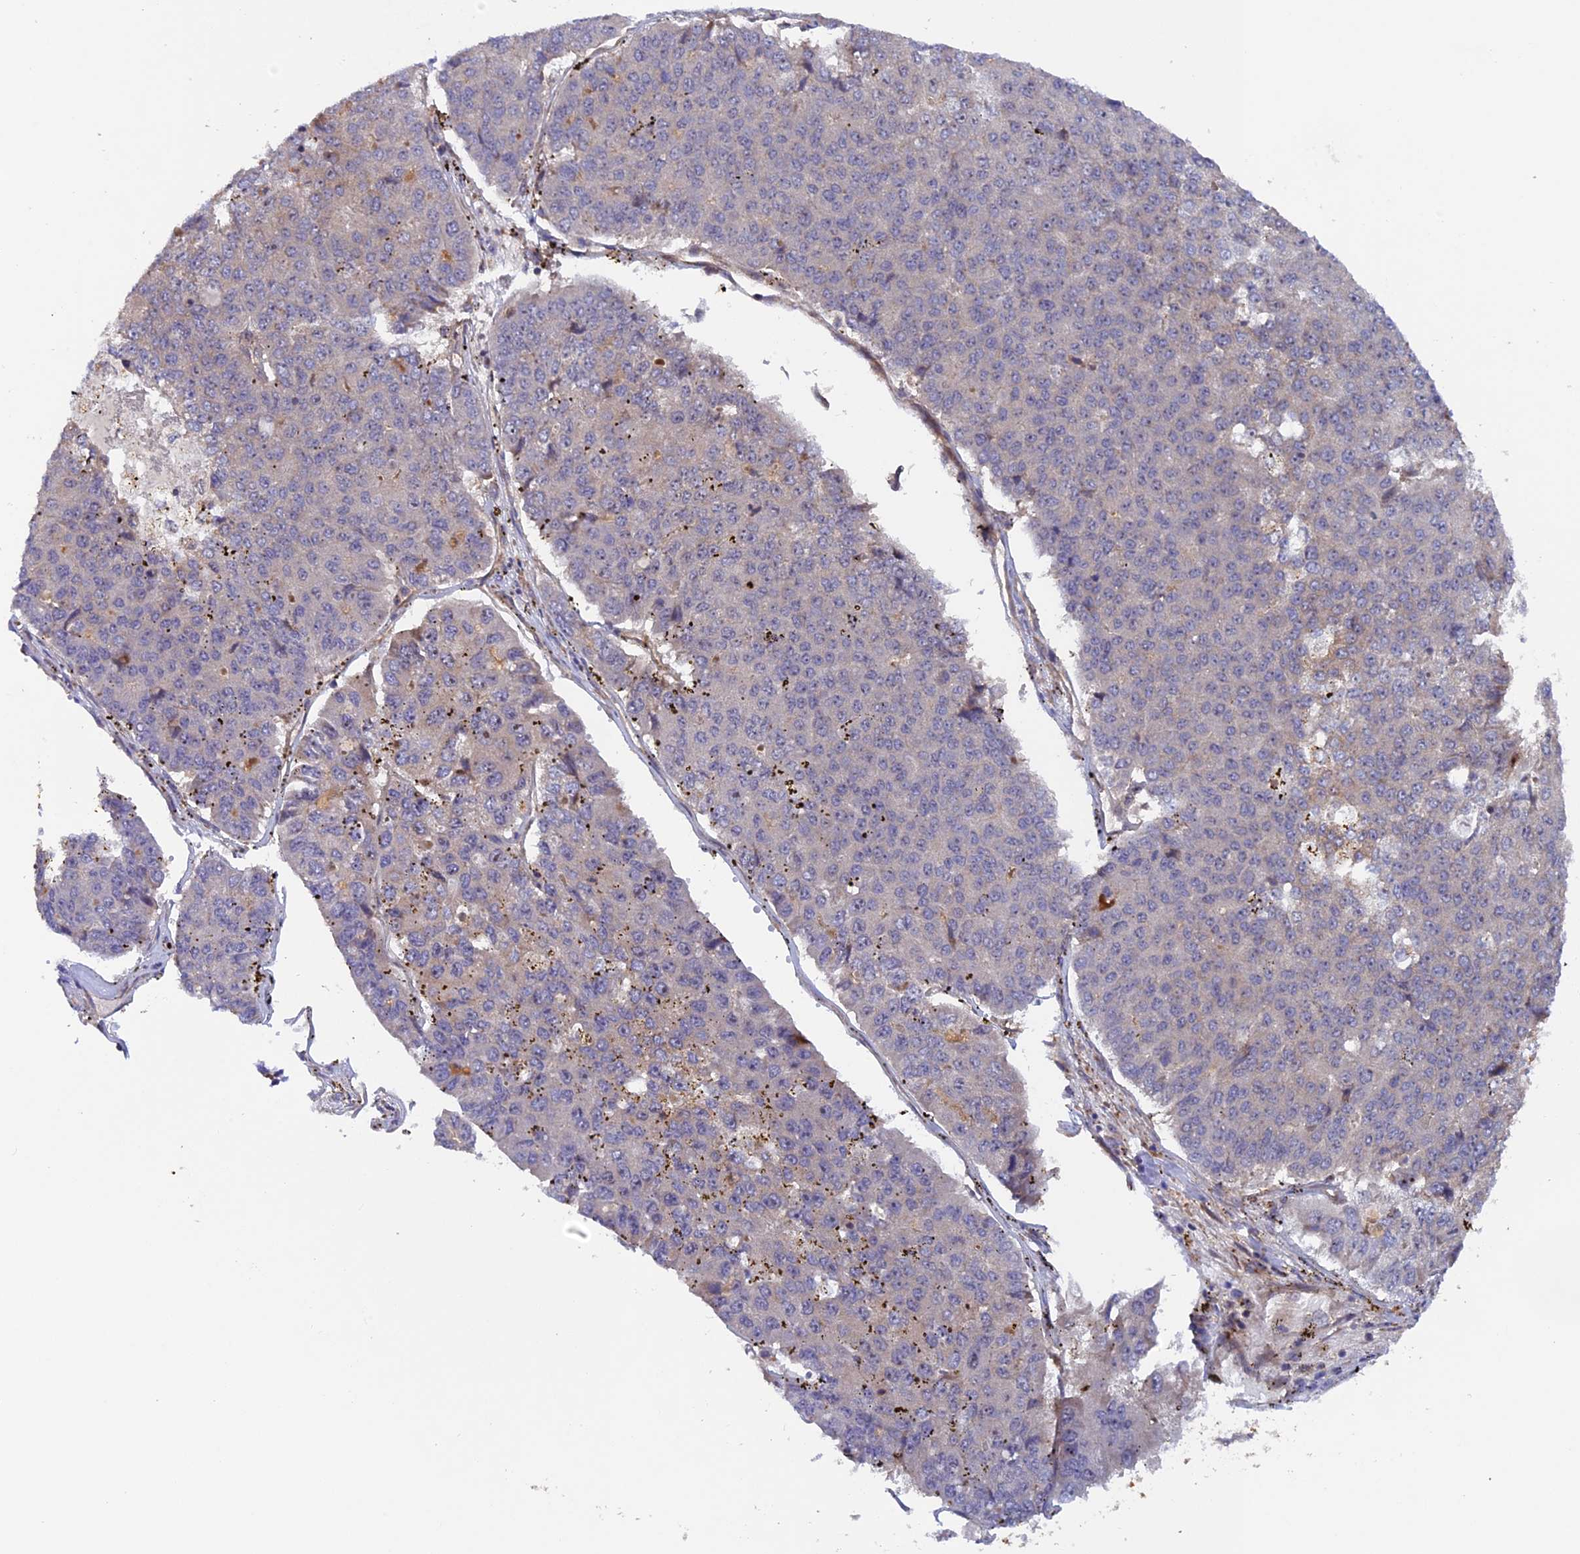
{"staining": {"intensity": "negative", "quantity": "none", "location": "none"}, "tissue": "pancreatic cancer", "cell_type": "Tumor cells", "image_type": "cancer", "snomed": [{"axis": "morphology", "description": "Adenocarcinoma, NOS"}, {"axis": "topography", "description": "Pancreas"}], "caption": "High power microscopy image of an immunohistochemistry micrograph of pancreatic cancer (adenocarcinoma), revealing no significant expression in tumor cells.", "gene": "FERMT1", "patient": {"sex": "male", "age": 50}}